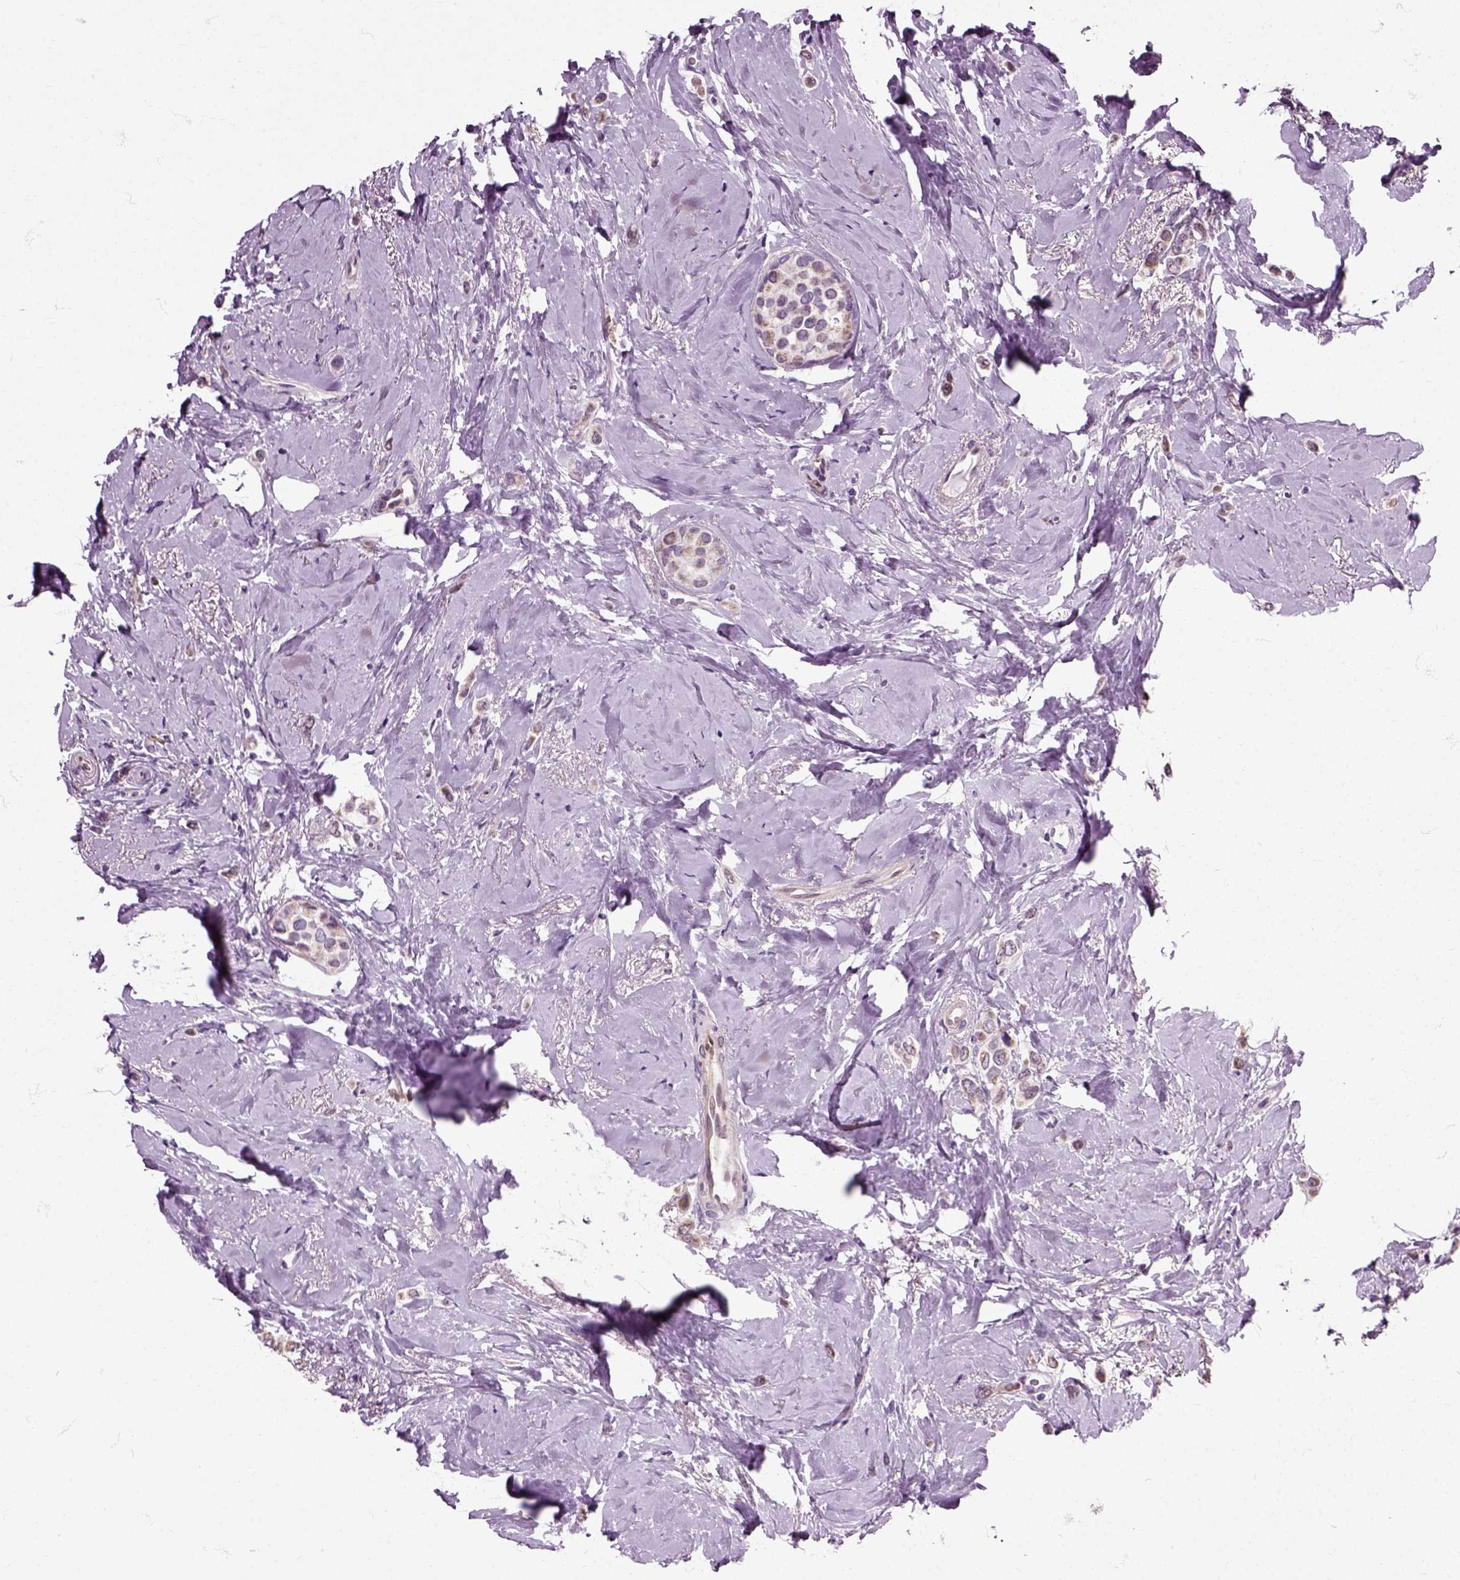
{"staining": {"intensity": "moderate", "quantity": "<25%", "location": "cytoplasmic/membranous"}, "tissue": "breast cancer", "cell_type": "Tumor cells", "image_type": "cancer", "snomed": [{"axis": "morphology", "description": "Lobular carcinoma"}, {"axis": "topography", "description": "Breast"}], "caption": "Breast lobular carcinoma stained with DAB (3,3'-diaminobenzidine) immunohistochemistry displays low levels of moderate cytoplasmic/membranous expression in approximately <25% of tumor cells. (IHC, brightfield microscopy, high magnification).", "gene": "HSPA2", "patient": {"sex": "female", "age": 66}}